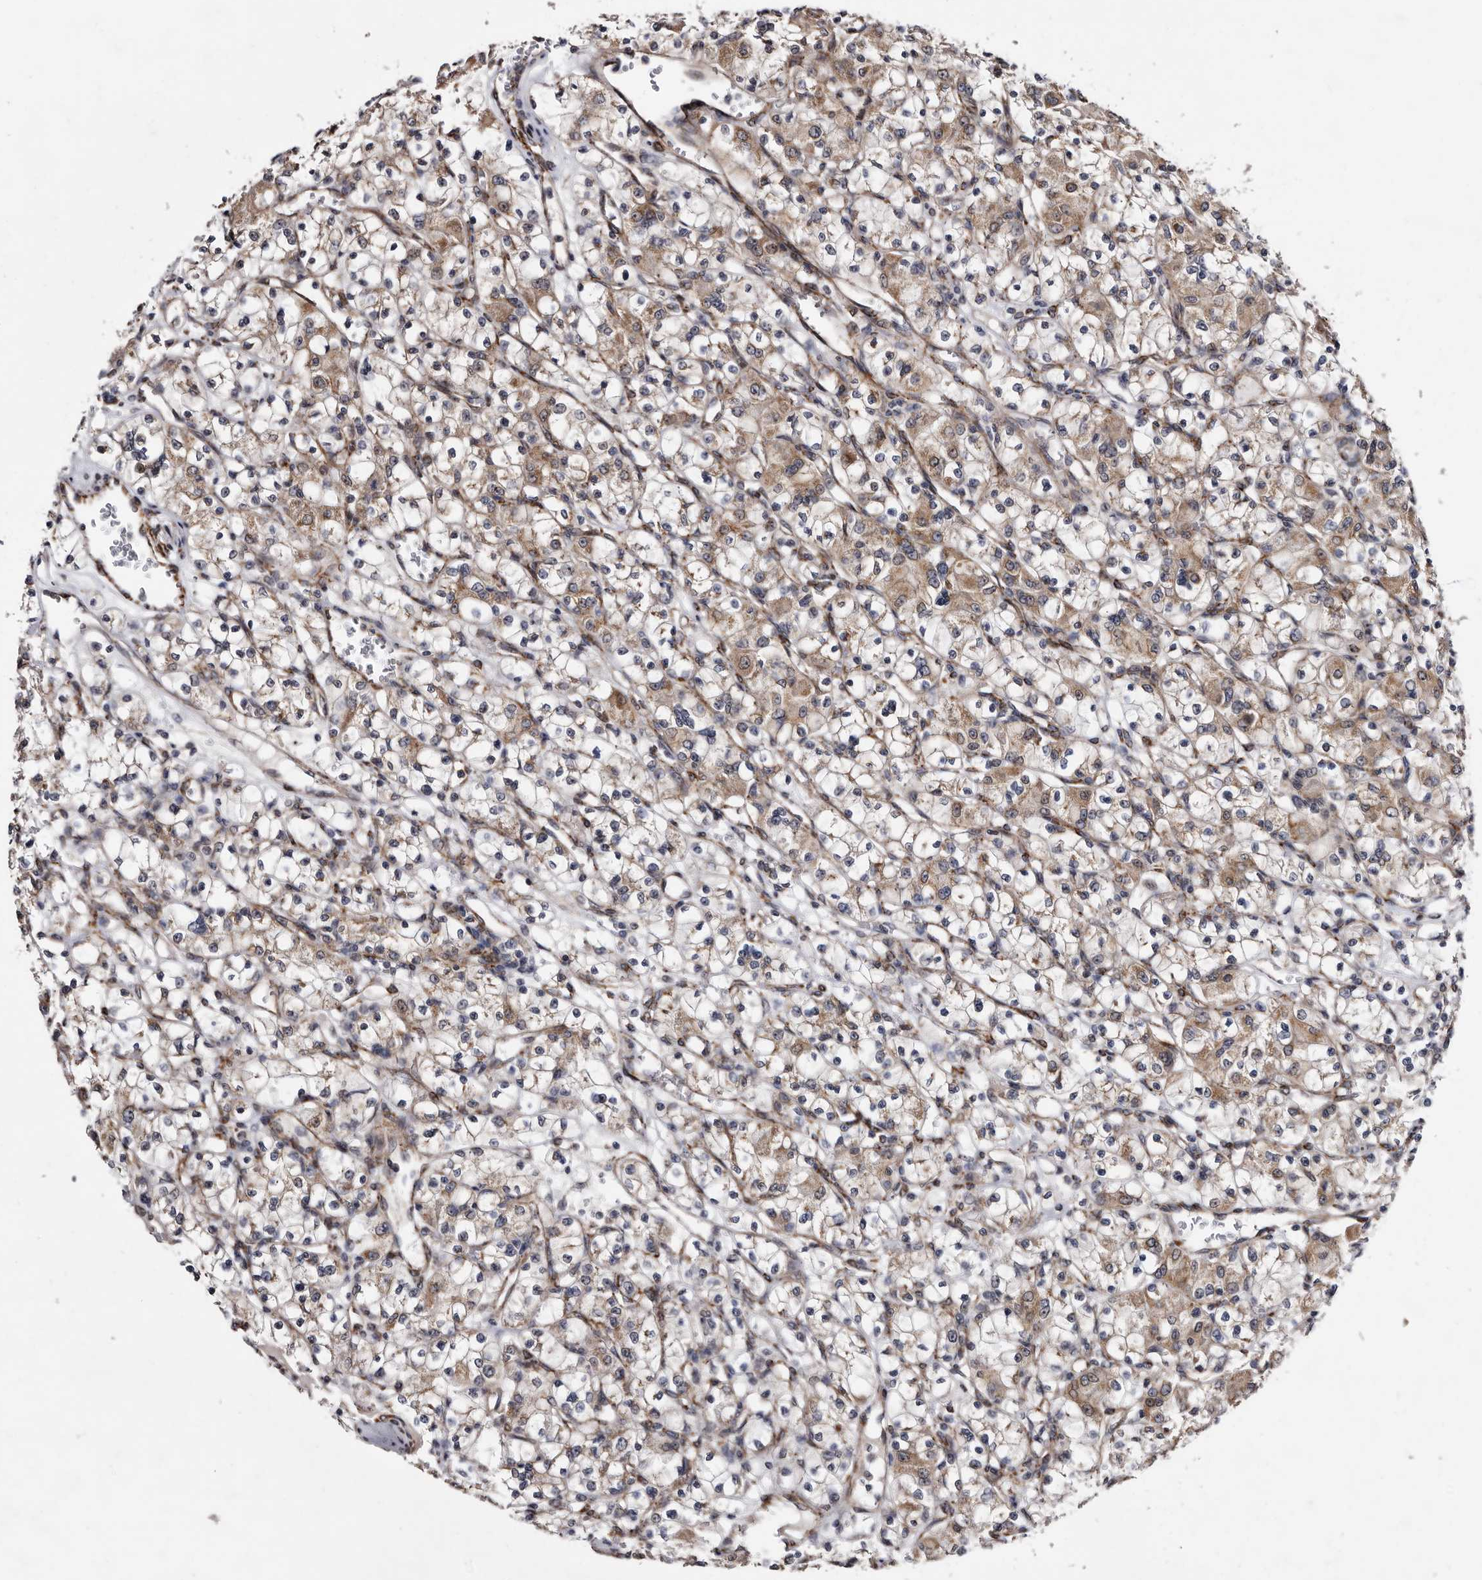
{"staining": {"intensity": "moderate", "quantity": "25%-75%", "location": "cytoplasmic/membranous"}, "tissue": "renal cancer", "cell_type": "Tumor cells", "image_type": "cancer", "snomed": [{"axis": "morphology", "description": "Adenocarcinoma, NOS"}, {"axis": "topography", "description": "Kidney"}], "caption": "High-power microscopy captured an immunohistochemistry (IHC) photomicrograph of adenocarcinoma (renal), revealing moderate cytoplasmic/membranous staining in approximately 25%-75% of tumor cells.", "gene": "ARMCX2", "patient": {"sex": "female", "age": 59}}